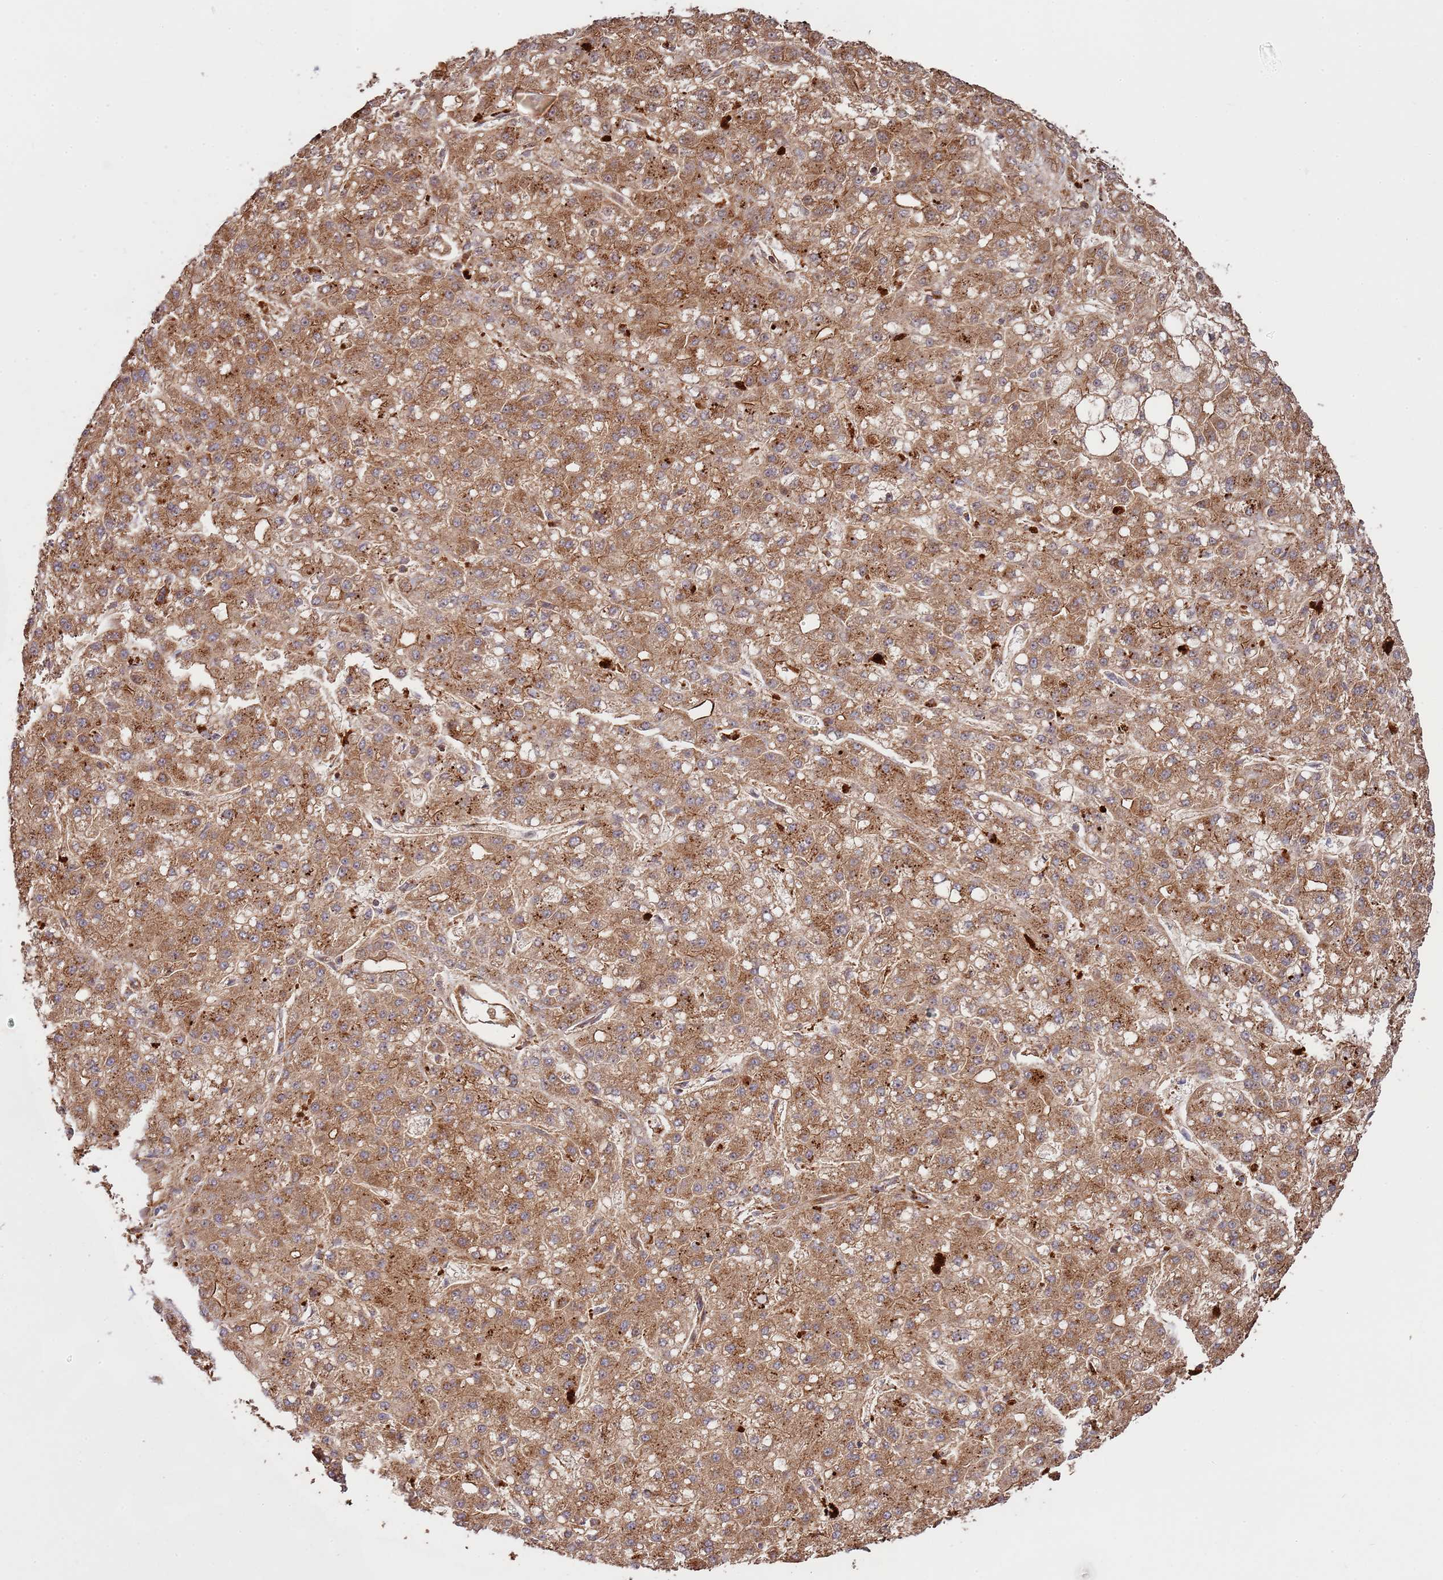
{"staining": {"intensity": "moderate", "quantity": ">75%", "location": "cytoplasmic/membranous"}, "tissue": "liver cancer", "cell_type": "Tumor cells", "image_type": "cancer", "snomed": [{"axis": "morphology", "description": "Carcinoma, Hepatocellular, NOS"}, {"axis": "topography", "description": "Liver"}], "caption": "Liver cancer (hepatocellular carcinoma) stained with DAB (3,3'-diaminobenzidine) IHC demonstrates medium levels of moderate cytoplasmic/membranous expression in approximately >75% of tumor cells.", "gene": "NDUFAF4", "patient": {"sex": "male", "age": 67}}